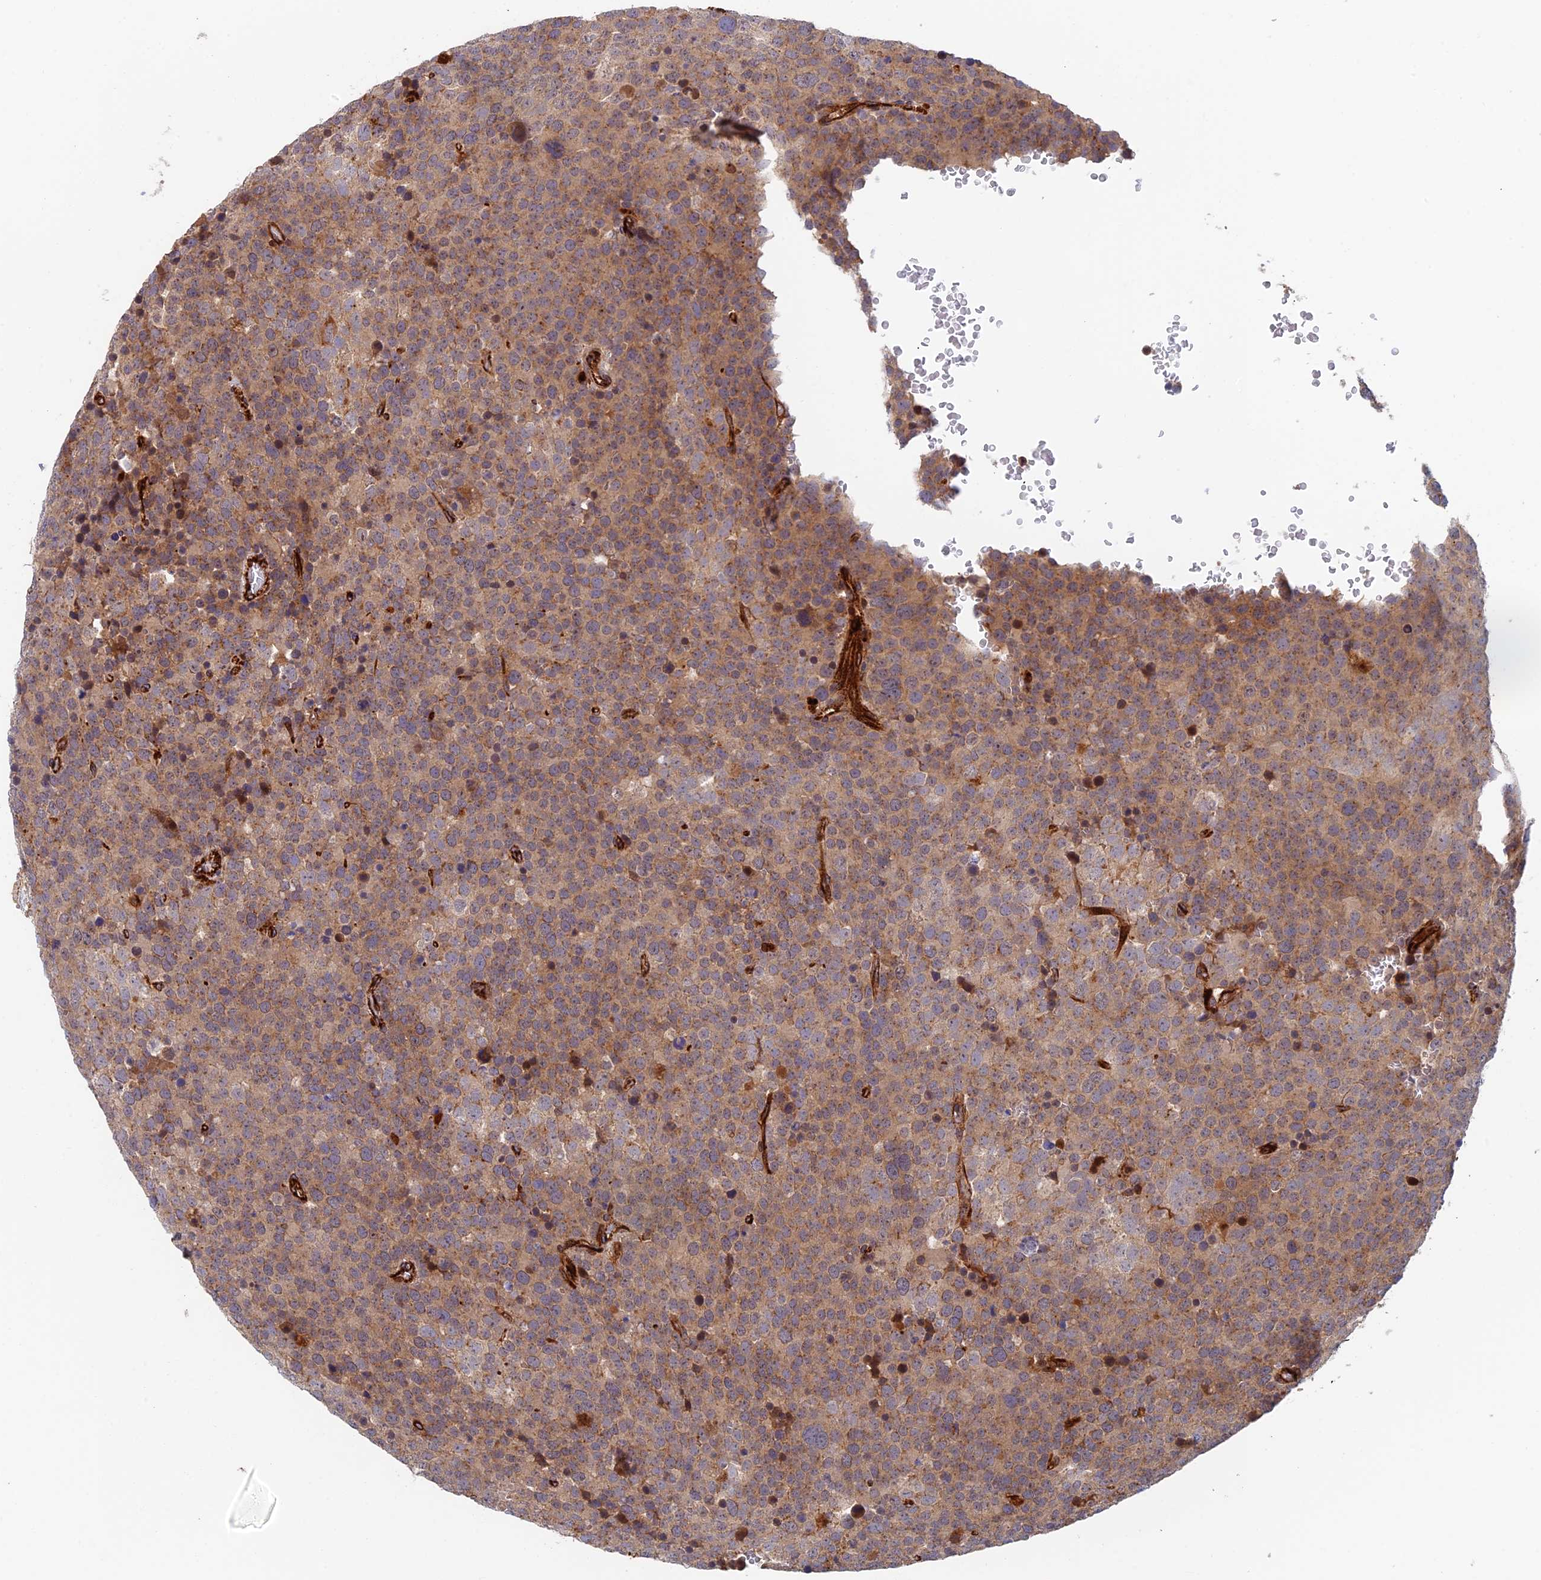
{"staining": {"intensity": "moderate", "quantity": ">75%", "location": "cytoplasmic/membranous"}, "tissue": "testis cancer", "cell_type": "Tumor cells", "image_type": "cancer", "snomed": [{"axis": "morphology", "description": "Seminoma, NOS"}, {"axis": "topography", "description": "Testis"}], "caption": "Protein expression analysis of human testis cancer (seminoma) reveals moderate cytoplasmic/membranous positivity in approximately >75% of tumor cells.", "gene": "PPP2R3C", "patient": {"sex": "male", "age": 71}}